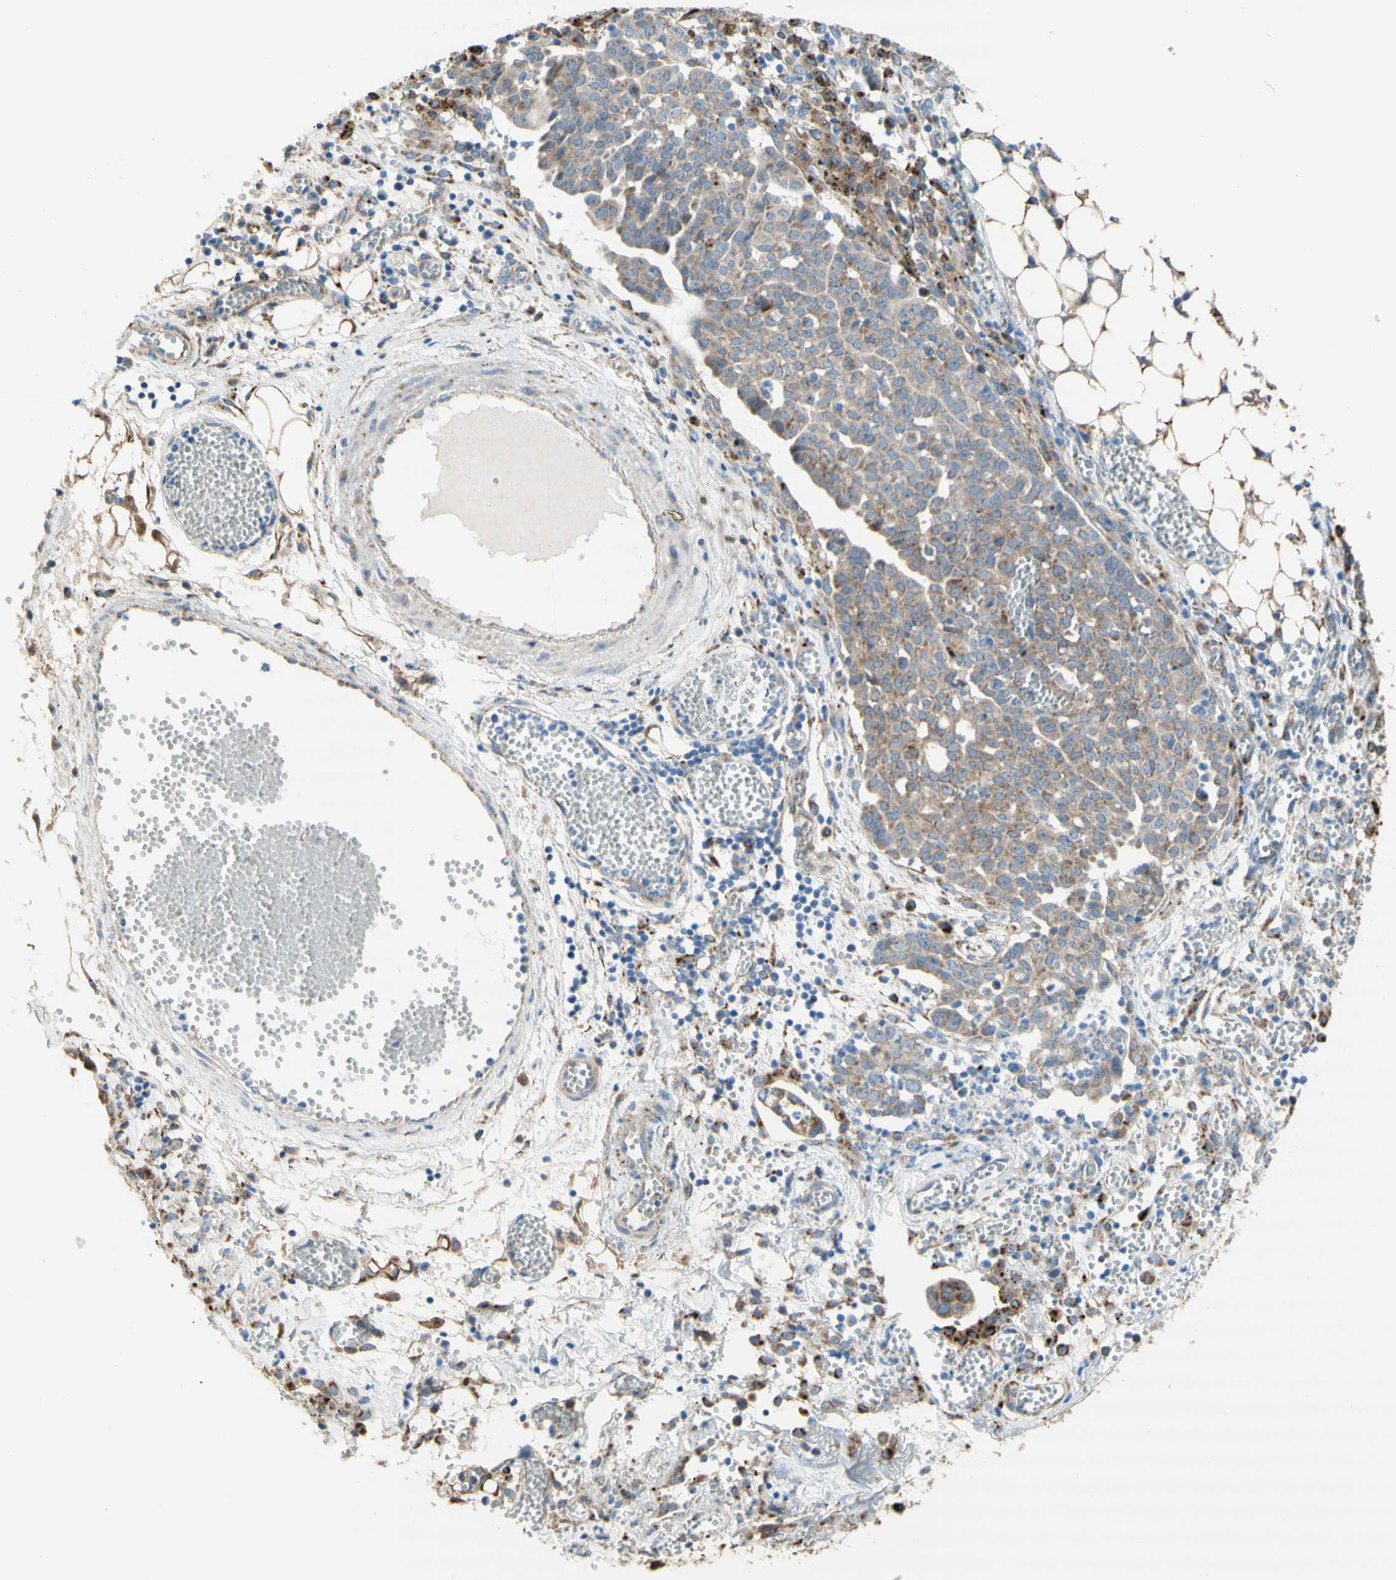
{"staining": {"intensity": "weak", "quantity": ">75%", "location": "cytoplasmic/membranous"}, "tissue": "ovarian cancer", "cell_type": "Tumor cells", "image_type": "cancer", "snomed": [{"axis": "morphology", "description": "Cystadenocarcinoma, serous, NOS"}, {"axis": "topography", "description": "Soft tissue"}, {"axis": "topography", "description": "Ovary"}], "caption": "Tumor cells reveal low levels of weak cytoplasmic/membranous expression in approximately >75% of cells in ovarian cancer (serous cystadenocarcinoma).", "gene": "URB2", "patient": {"sex": "female", "age": 57}}